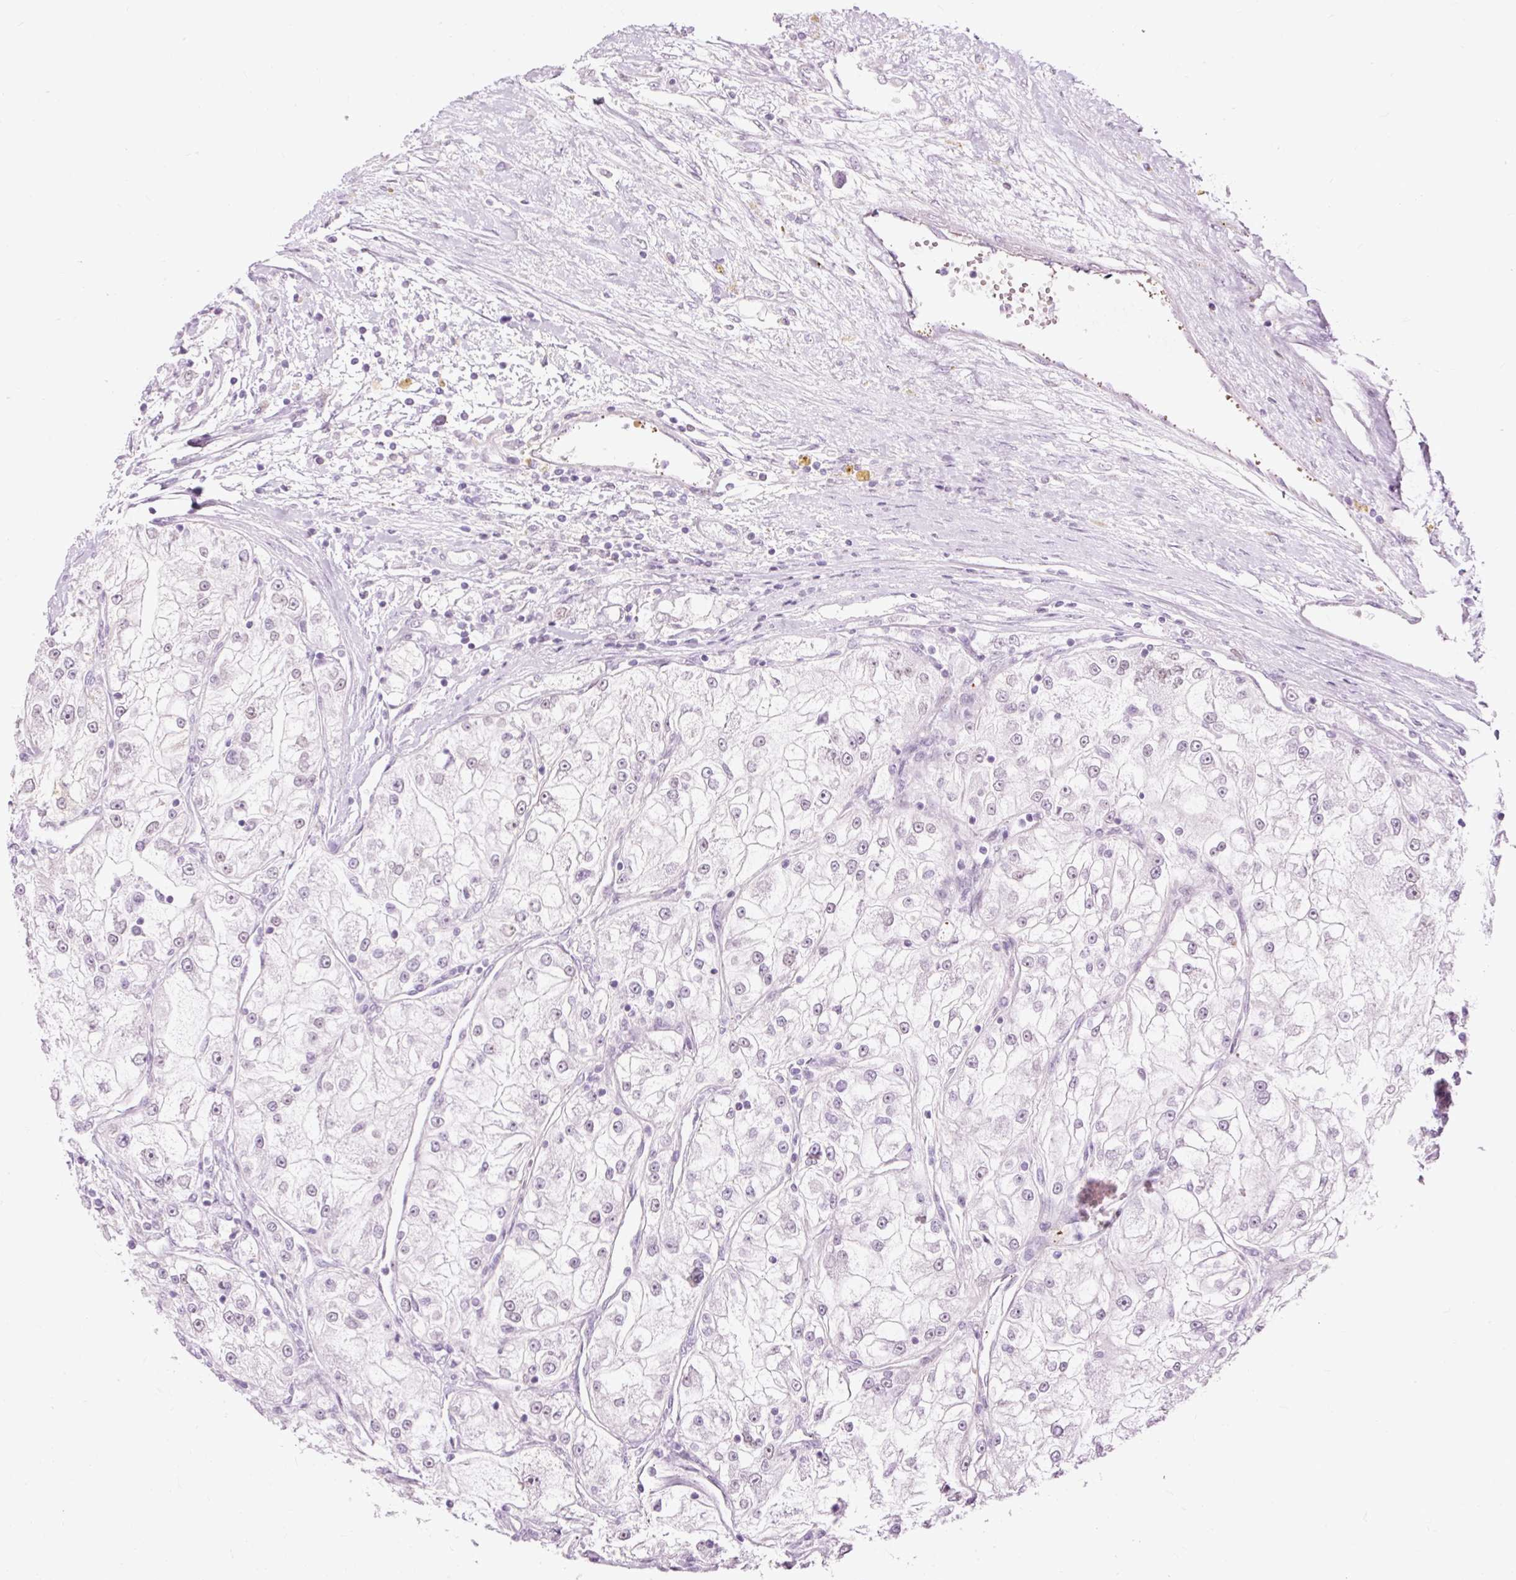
{"staining": {"intensity": "weak", "quantity": "<25%", "location": "nuclear"}, "tissue": "renal cancer", "cell_type": "Tumor cells", "image_type": "cancer", "snomed": [{"axis": "morphology", "description": "Adenocarcinoma, NOS"}, {"axis": "topography", "description": "Kidney"}], "caption": "High magnification brightfield microscopy of adenocarcinoma (renal) stained with DAB (3,3'-diaminobenzidine) (brown) and counterstained with hematoxylin (blue): tumor cells show no significant staining. (DAB (3,3'-diaminobenzidine) IHC visualized using brightfield microscopy, high magnification).", "gene": "PDE6B", "patient": {"sex": "female", "age": 72}}